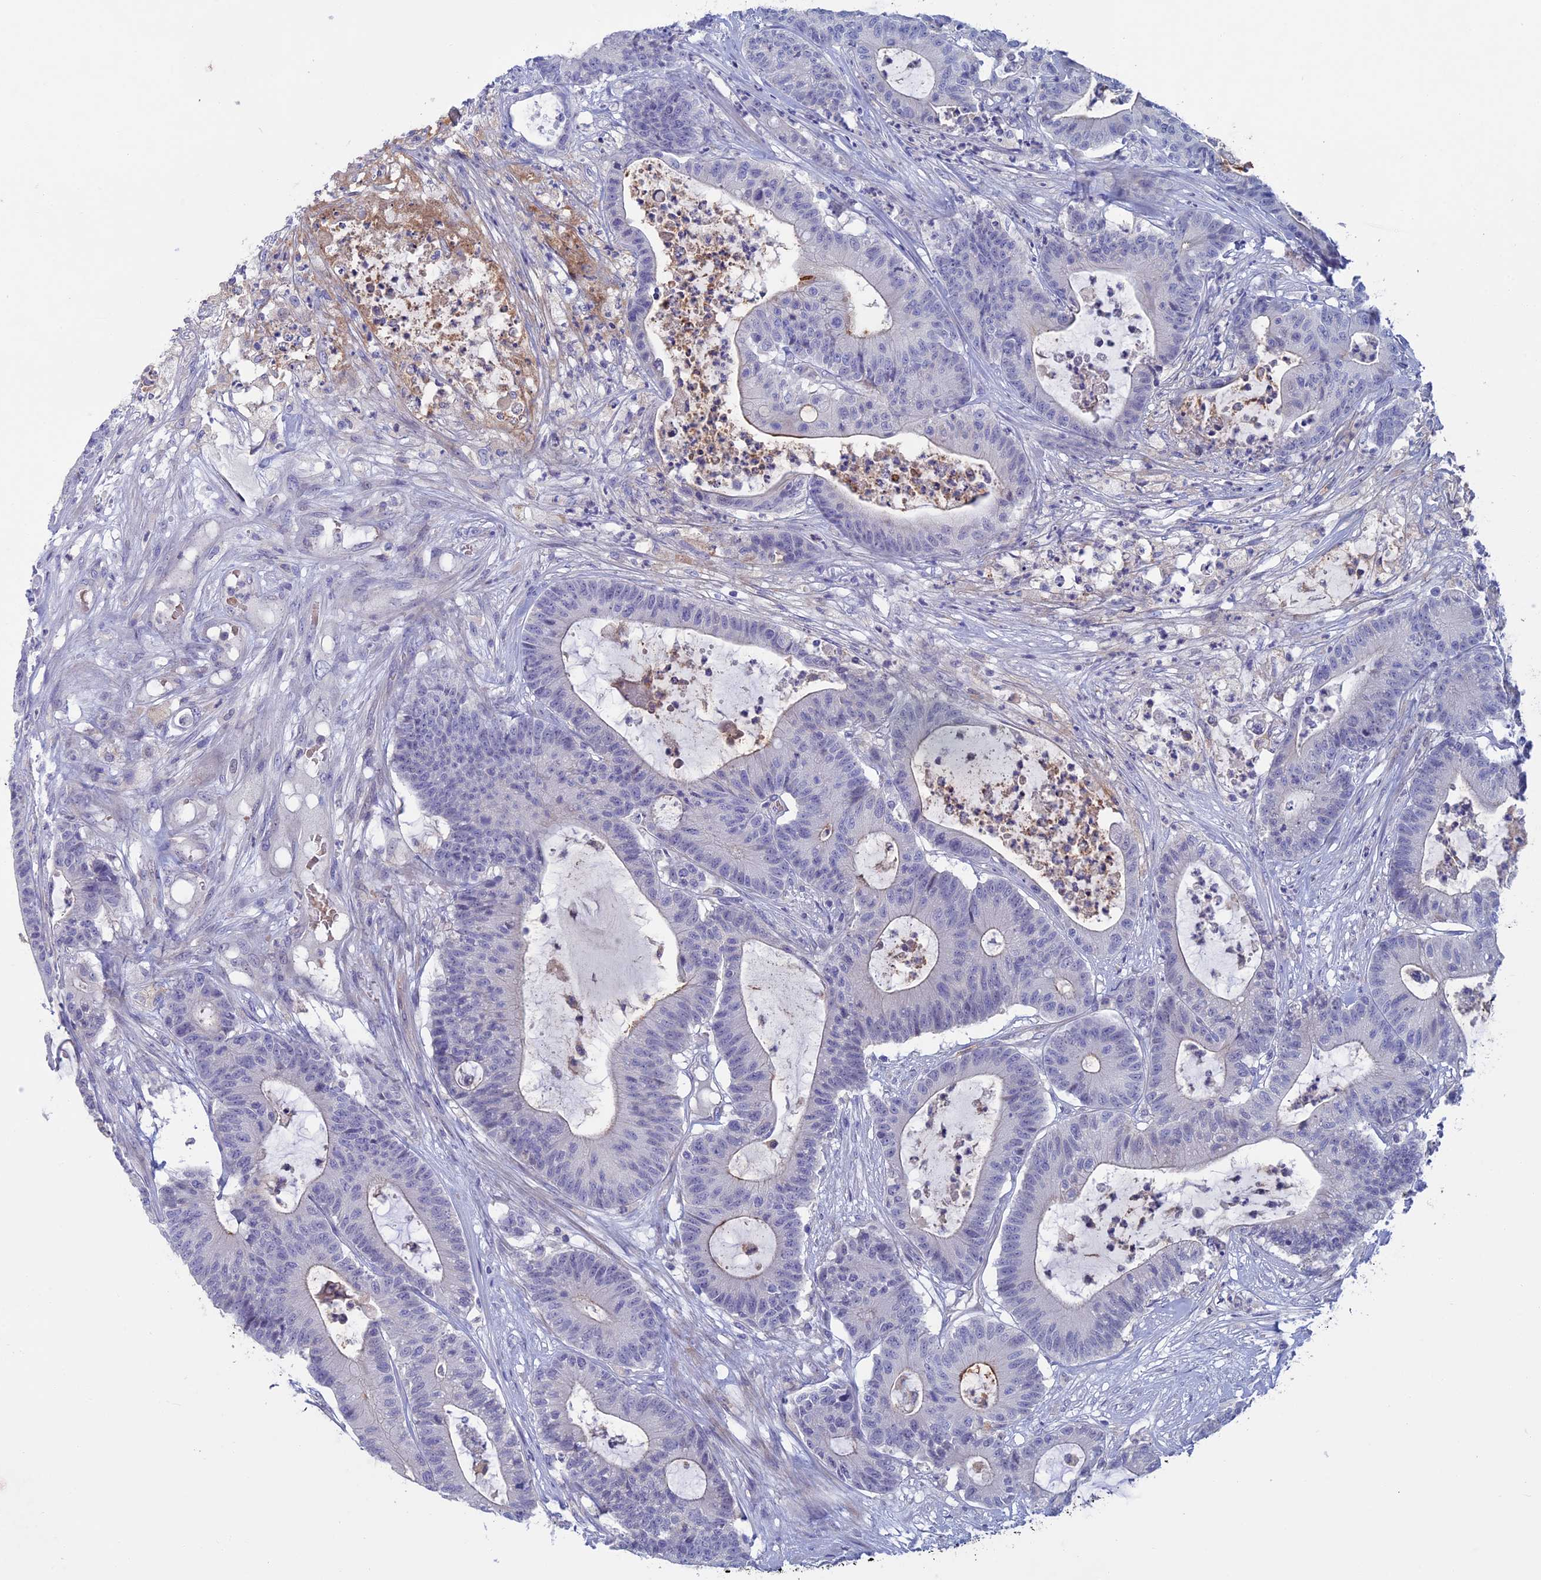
{"staining": {"intensity": "strong", "quantity": "<25%", "location": "cytoplasmic/membranous"}, "tissue": "colorectal cancer", "cell_type": "Tumor cells", "image_type": "cancer", "snomed": [{"axis": "morphology", "description": "Adenocarcinoma, NOS"}, {"axis": "topography", "description": "Colon"}], "caption": "Colorectal cancer was stained to show a protein in brown. There is medium levels of strong cytoplasmic/membranous staining in about <25% of tumor cells.", "gene": "SLC2A6", "patient": {"sex": "female", "age": 84}}